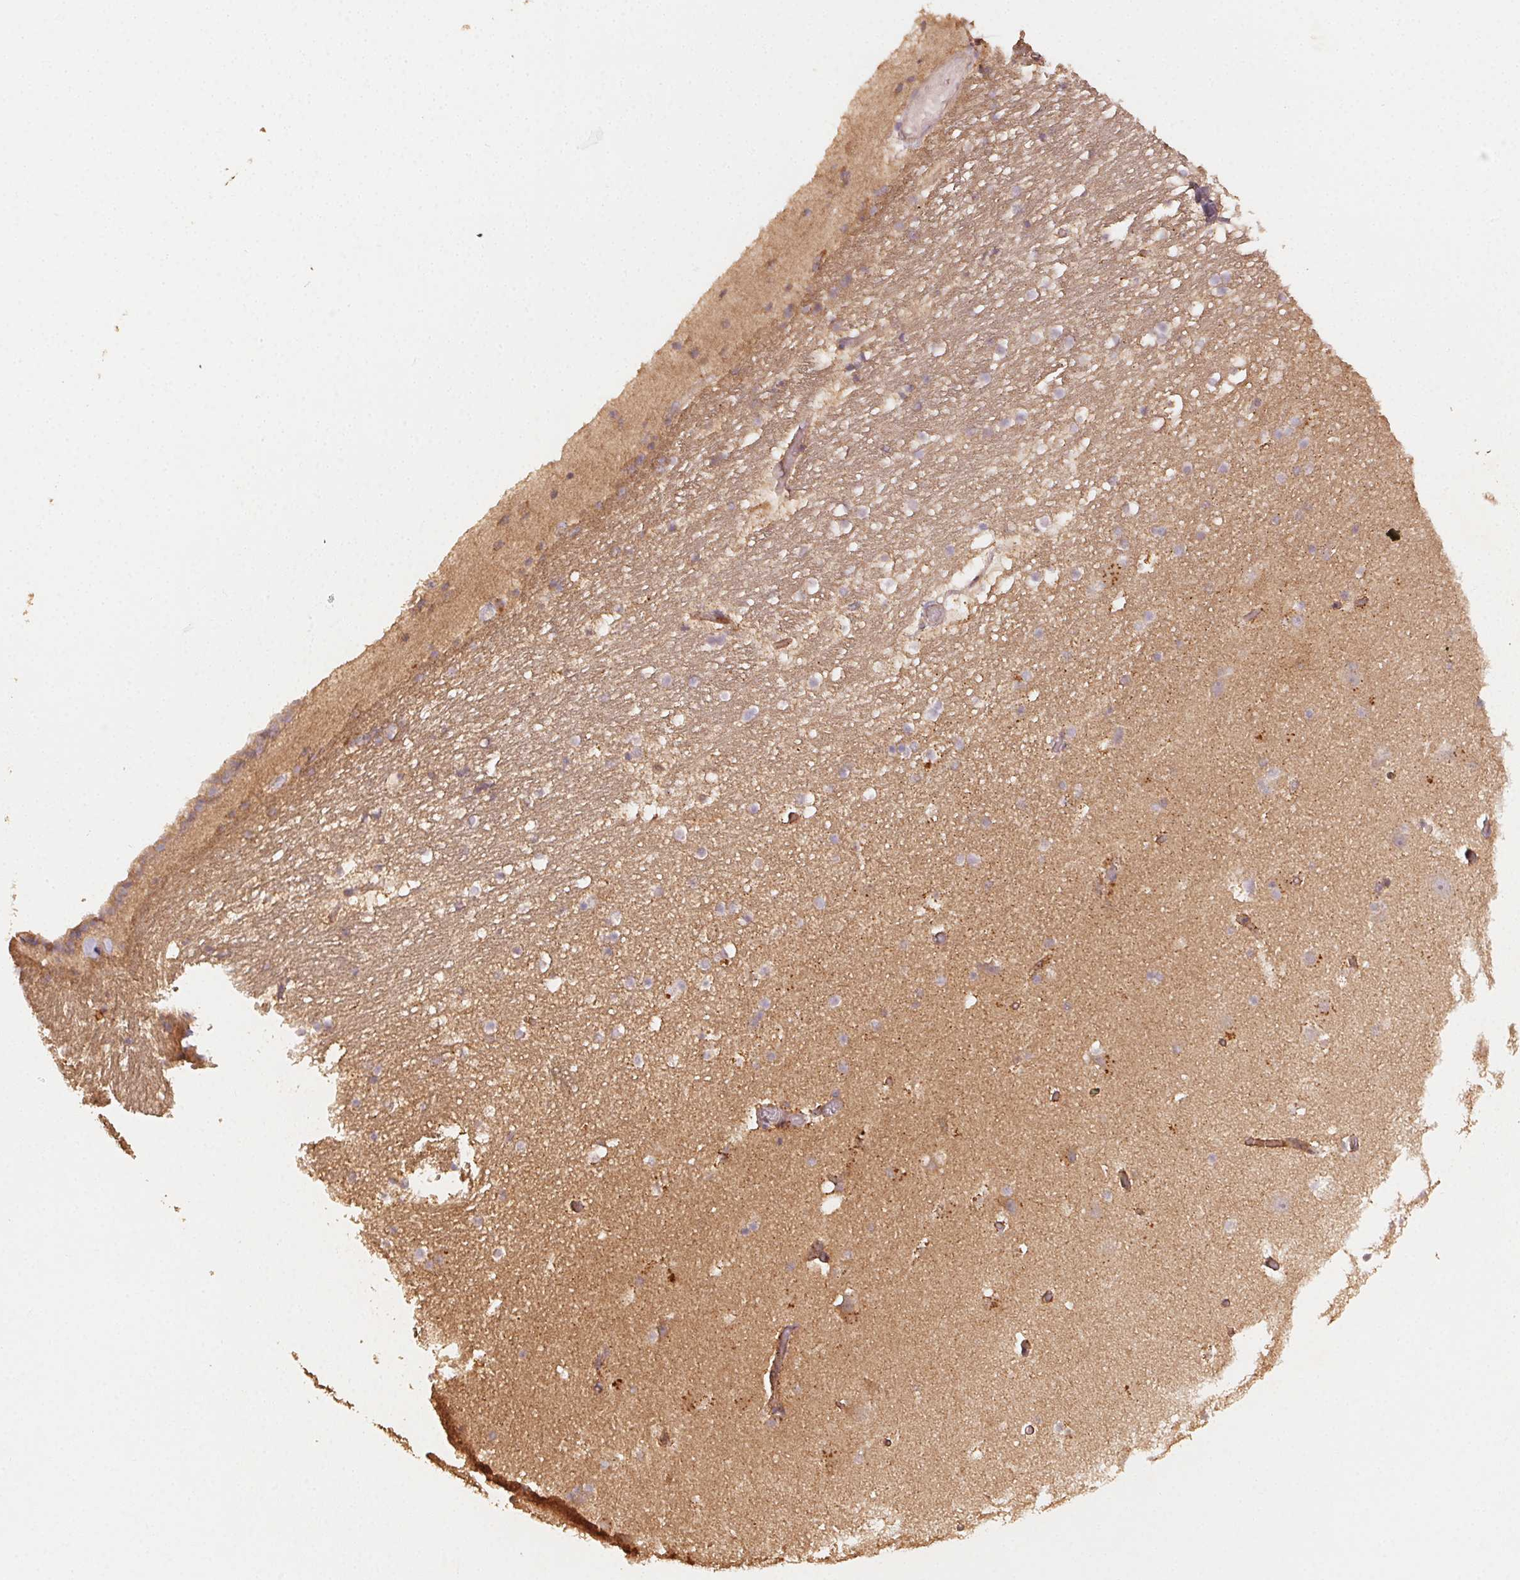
{"staining": {"intensity": "weak", "quantity": "<25%", "location": "cytoplasmic/membranous"}, "tissue": "hippocampus", "cell_type": "Glial cells", "image_type": "normal", "snomed": [{"axis": "morphology", "description": "Normal tissue, NOS"}, {"axis": "topography", "description": "Hippocampus"}], "caption": "Hippocampus stained for a protein using IHC demonstrates no positivity glial cells.", "gene": "RALA", "patient": {"sex": "male", "age": 26}}